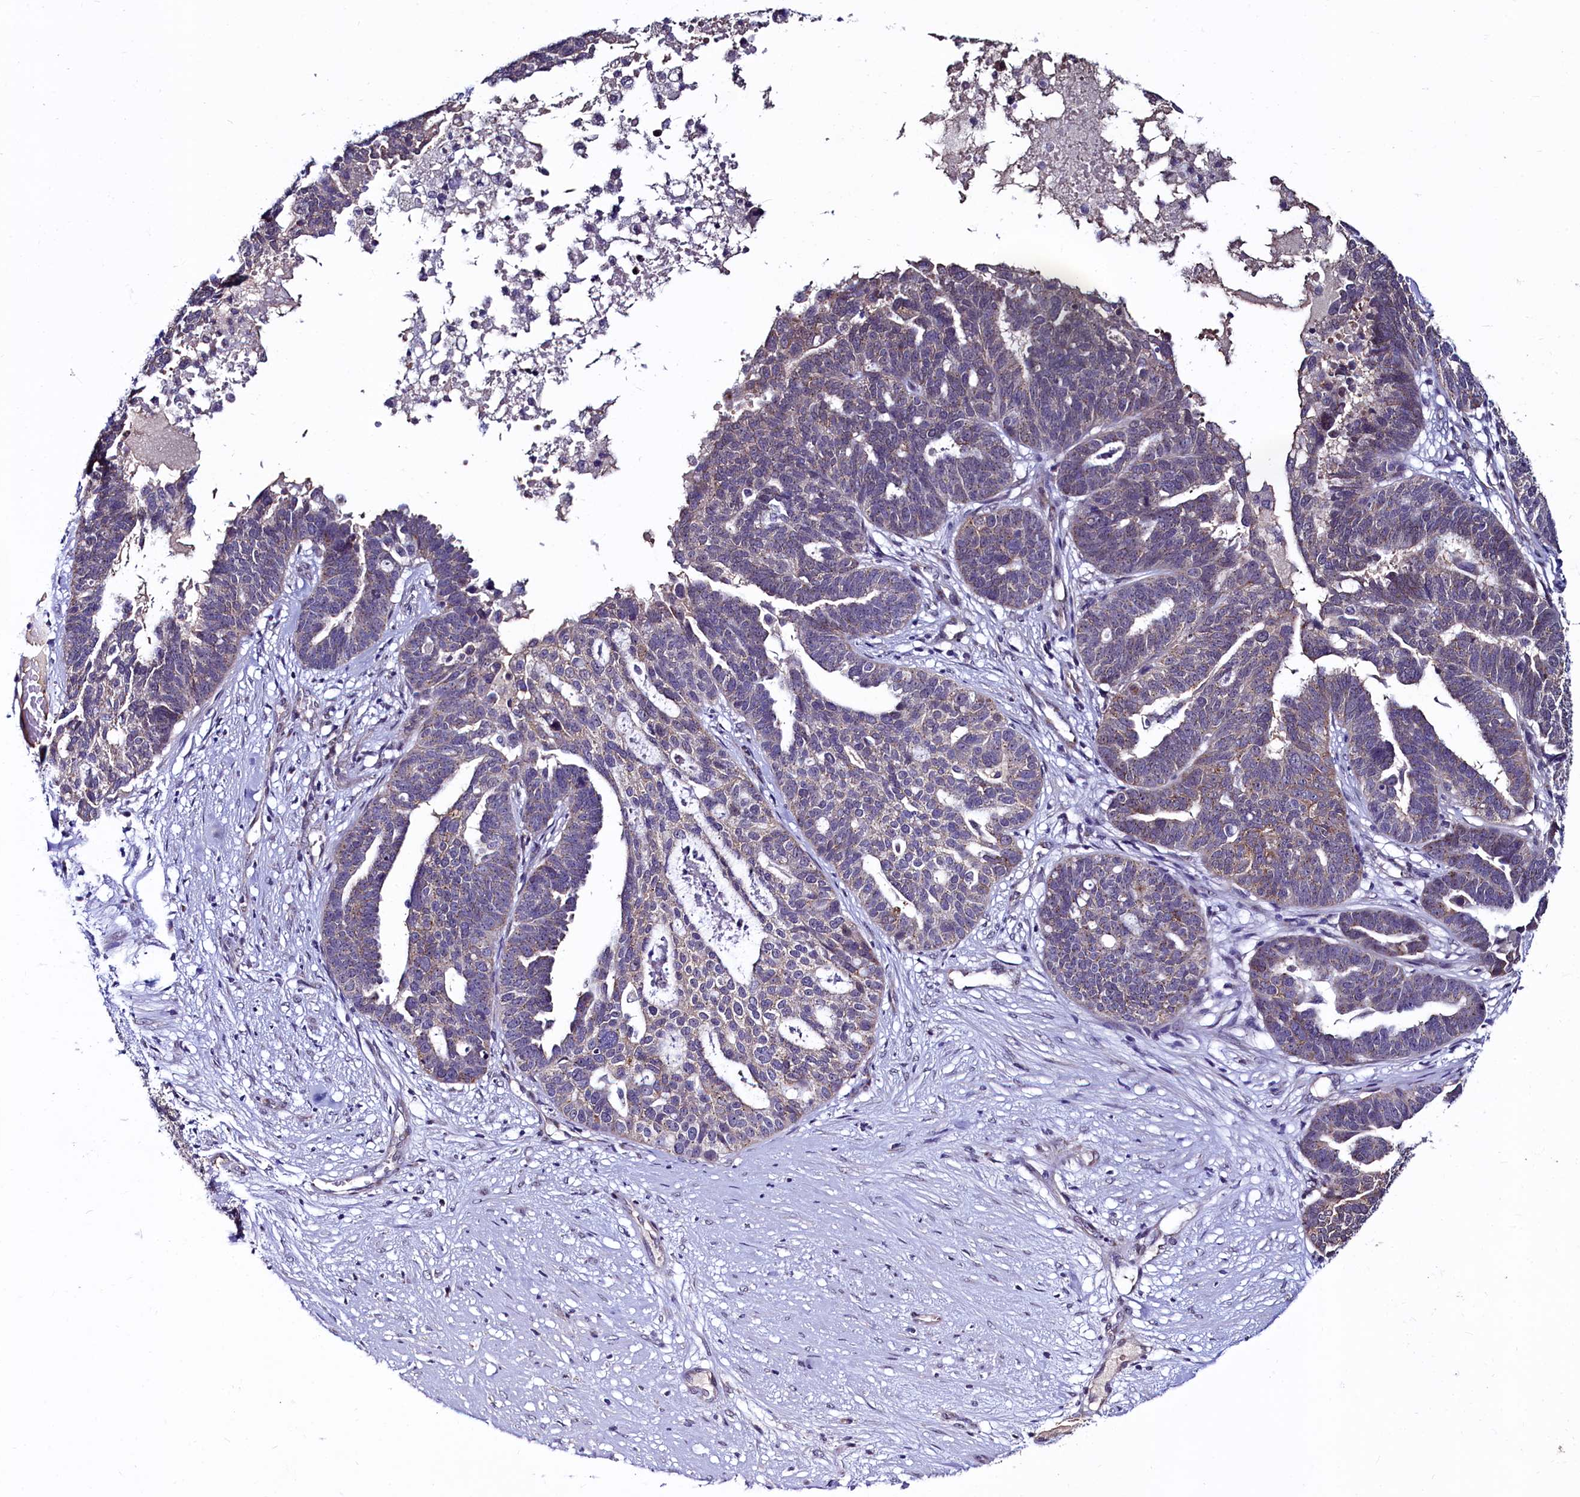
{"staining": {"intensity": "weak", "quantity": "25%-75%", "location": "cytoplasmic/membranous"}, "tissue": "ovarian cancer", "cell_type": "Tumor cells", "image_type": "cancer", "snomed": [{"axis": "morphology", "description": "Cystadenocarcinoma, serous, NOS"}, {"axis": "topography", "description": "Ovary"}], "caption": "Protein analysis of ovarian cancer (serous cystadenocarcinoma) tissue reveals weak cytoplasmic/membranous positivity in approximately 25%-75% of tumor cells.", "gene": "SEC24C", "patient": {"sex": "female", "age": 59}}